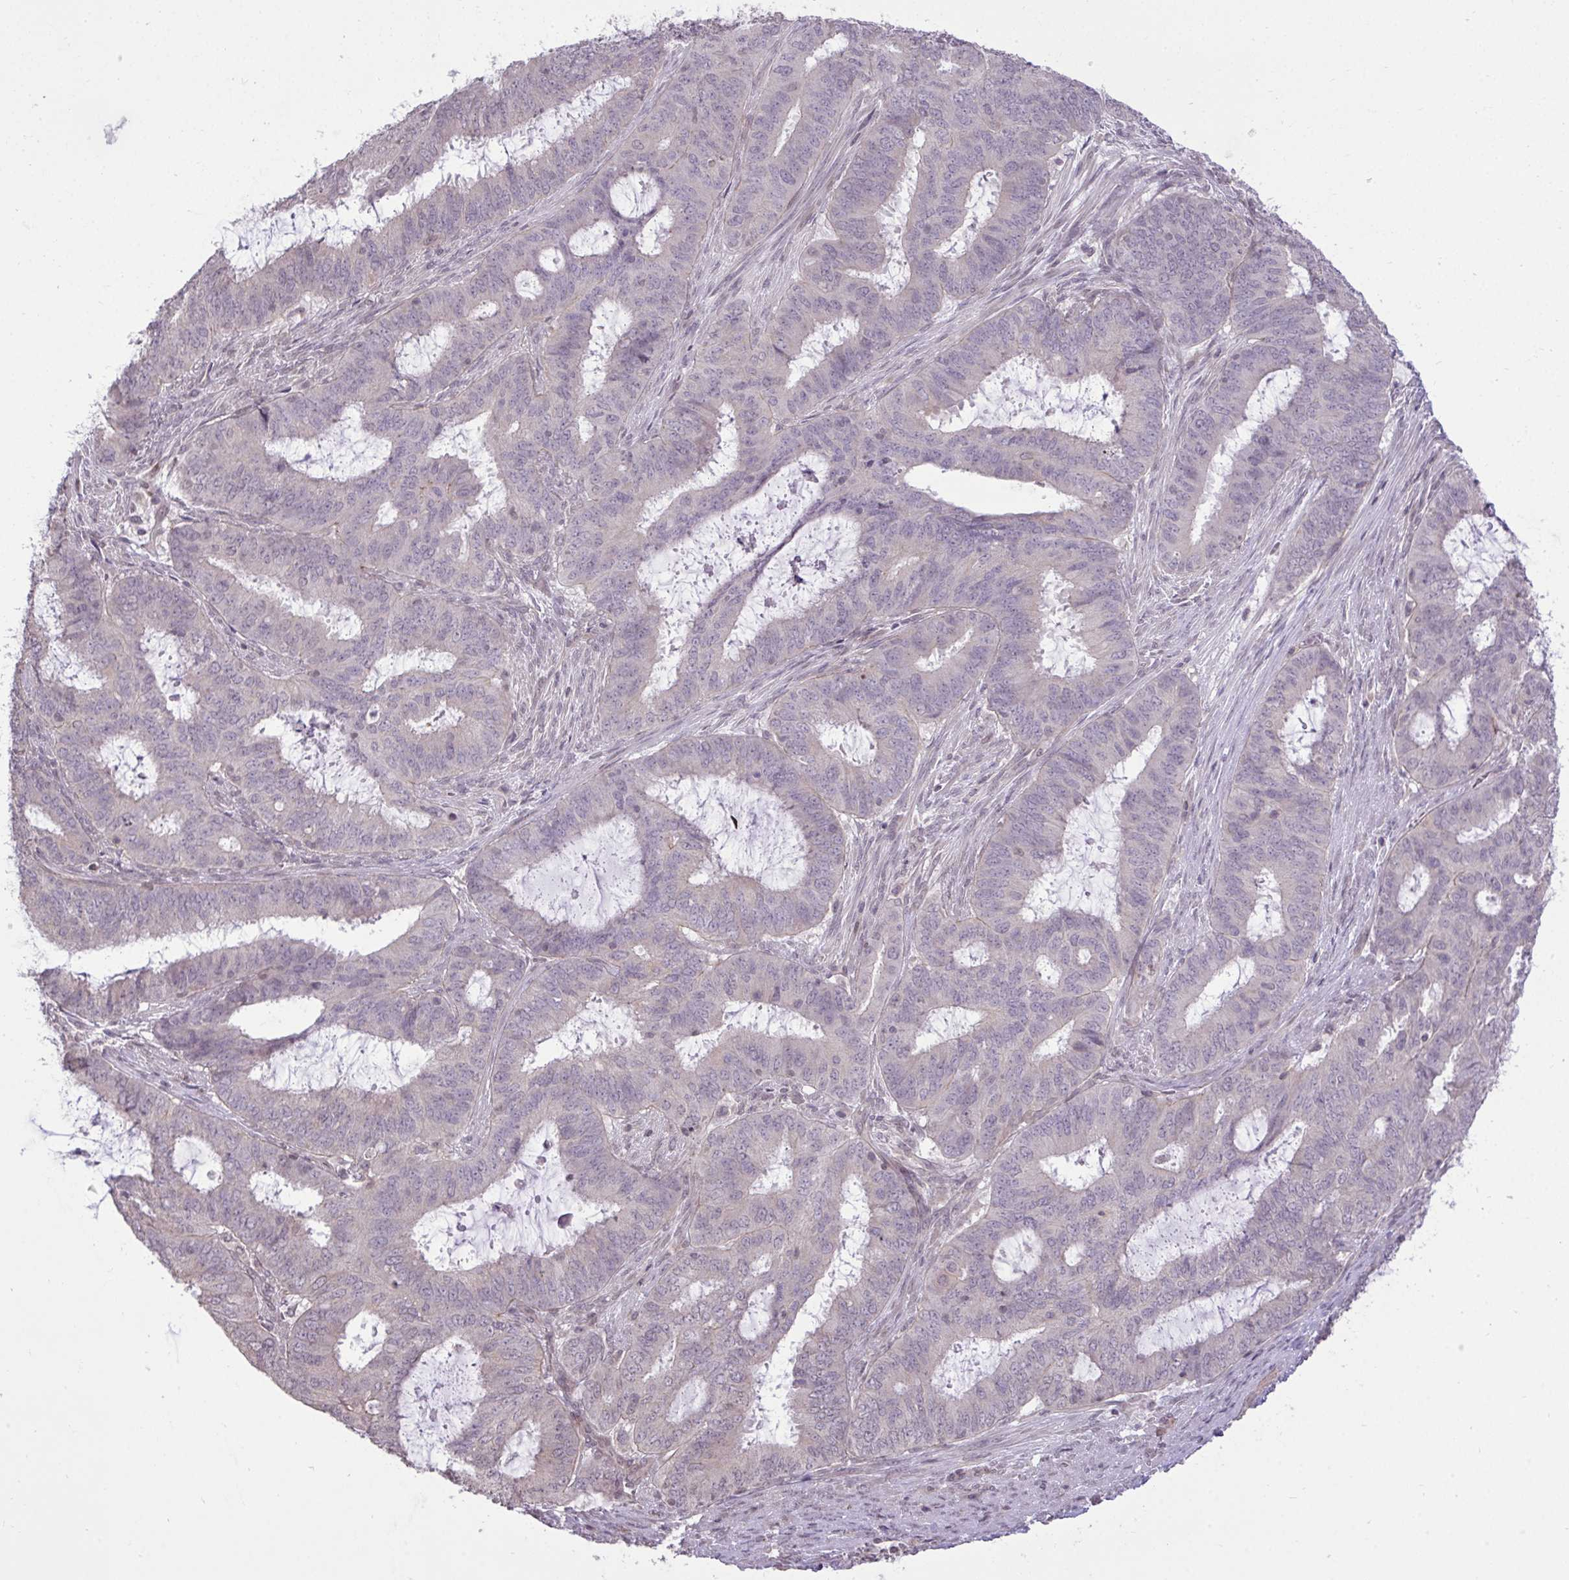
{"staining": {"intensity": "negative", "quantity": "none", "location": "none"}, "tissue": "endometrial cancer", "cell_type": "Tumor cells", "image_type": "cancer", "snomed": [{"axis": "morphology", "description": "Adenocarcinoma, NOS"}, {"axis": "topography", "description": "Endometrium"}], "caption": "An image of adenocarcinoma (endometrial) stained for a protein shows no brown staining in tumor cells.", "gene": "CYP20A1", "patient": {"sex": "female", "age": 51}}